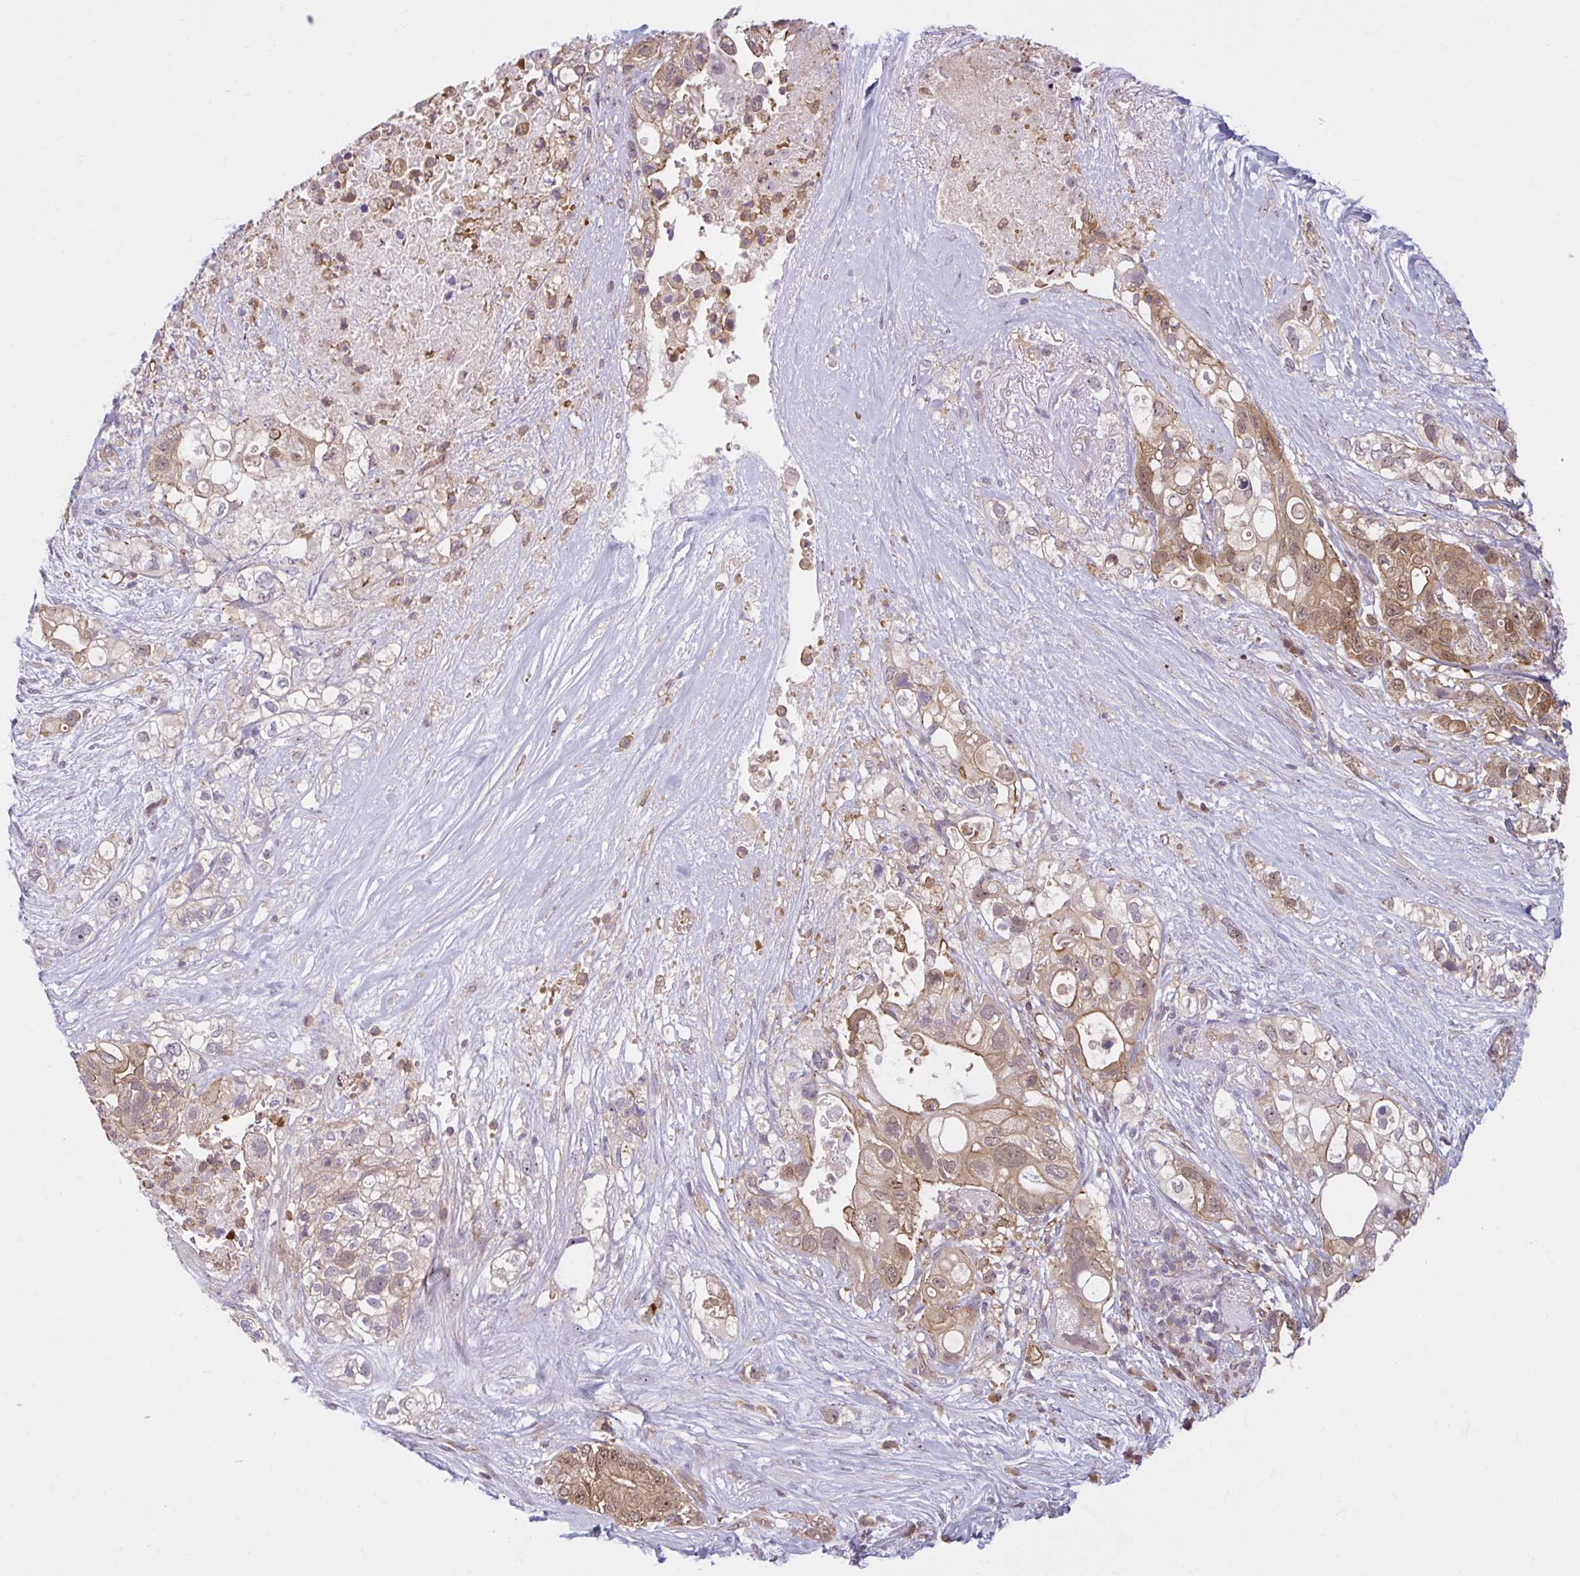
{"staining": {"intensity": "moderate", "quantity": ">75%", "location": "cytoplasmic/membranous,nuclear"}, "tissue": "pancreatic cancer", "cell_type": "Tumor cells", "image_type": "cancer", "snomed": [{"axis": "morphology", "description": "Adenocarcinoma, NOS"}, {"axis": "topography", "description": "Pancreas"}], "caption": "About >75% of tumor cells in pancreatic cancer show moderate cytoplasmic/membranous and nuclear protein expression as visualized by brown immunohistochemical staining.", "gene": "HMBS", "patient": {"sex": "female", "age": 72}}